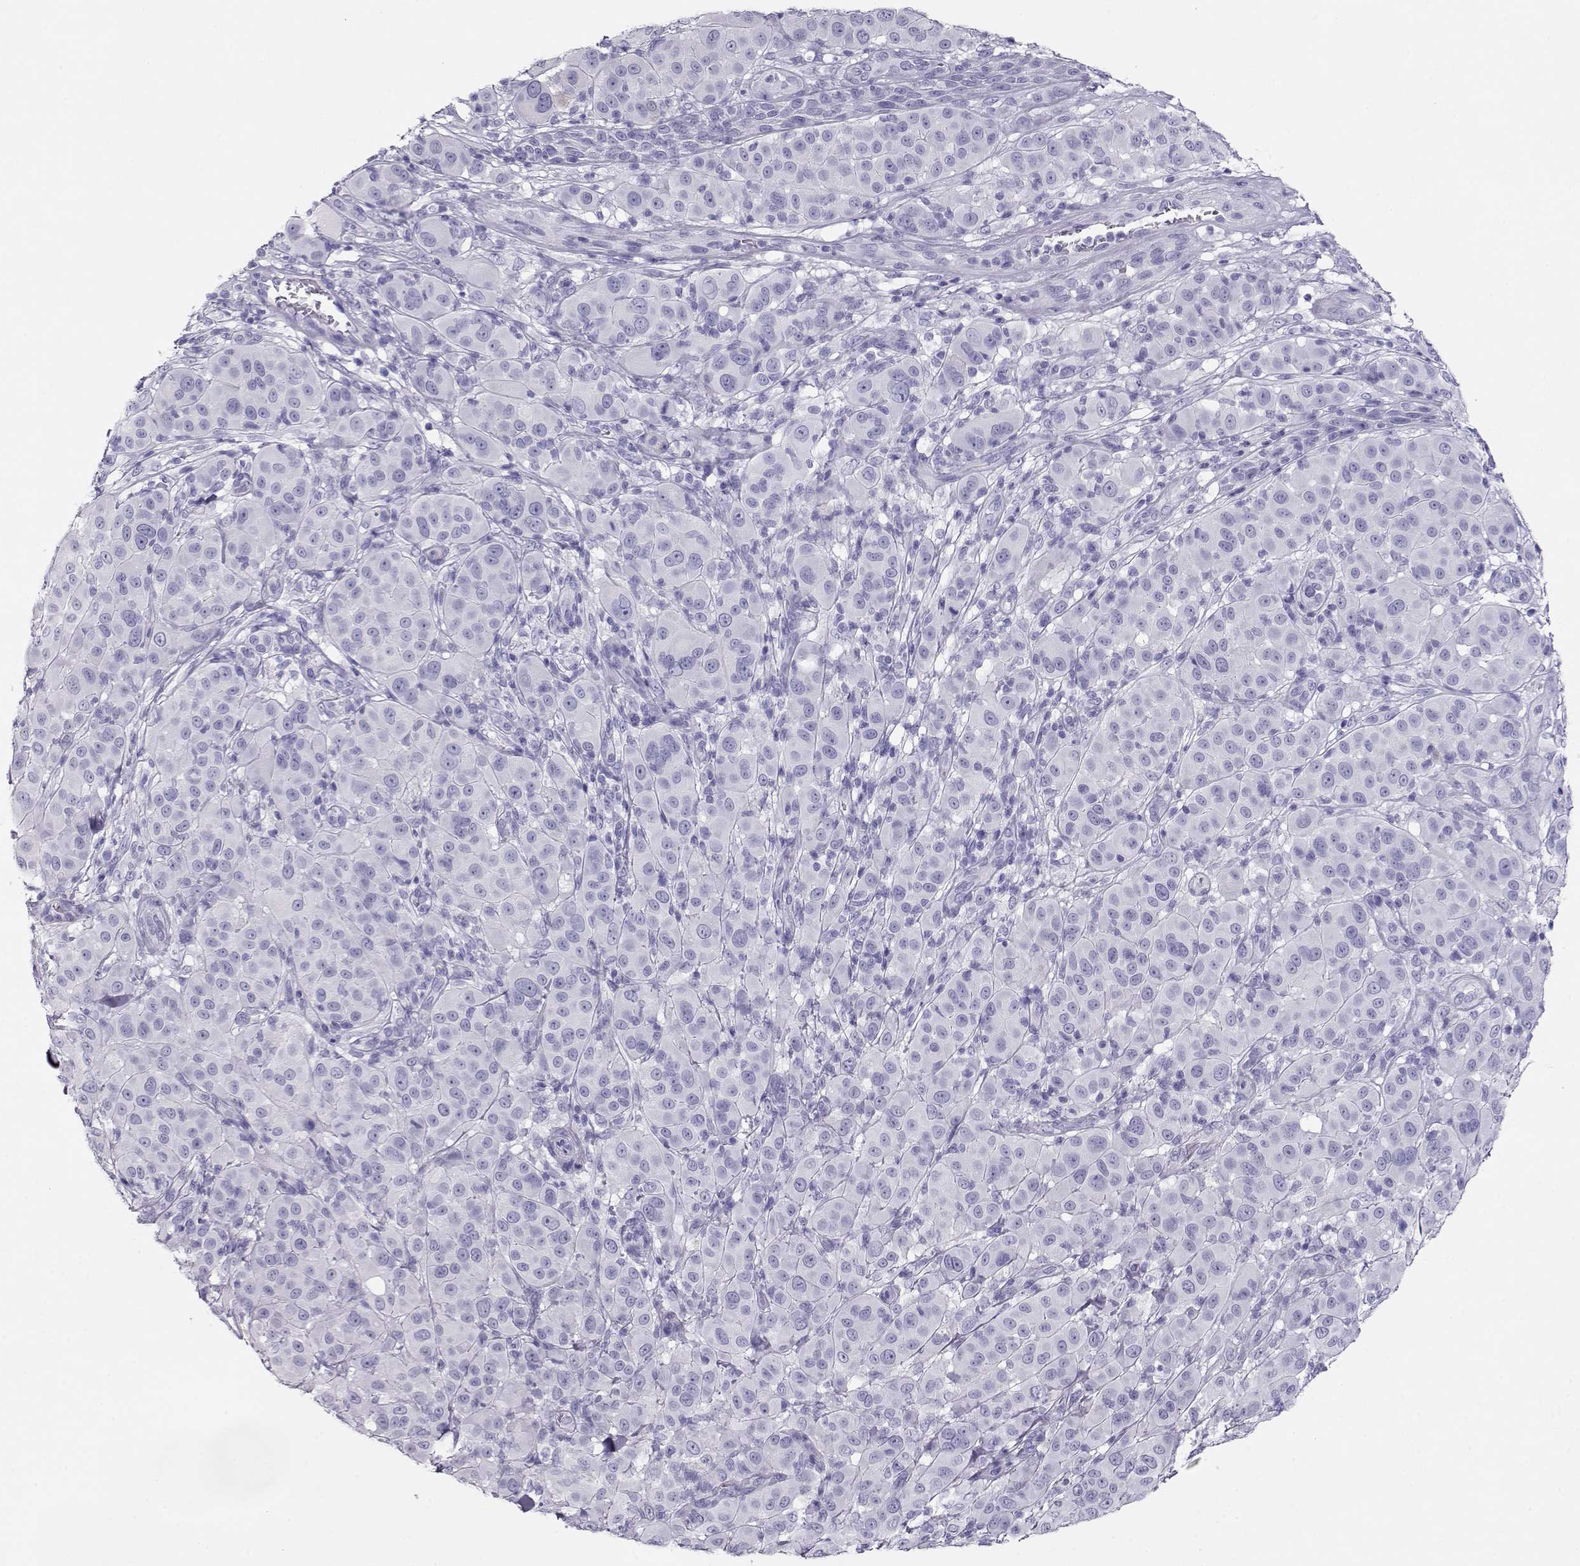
{"staining": {"intensity": "negative", "quantity": "none", "location": "none"}, "tissue": "melanoma", "cell_type": "Tumor cells", "image_type": "cancer", "snomed": [{"axis": "morphology", "description": "Malignant melanoma, NOS"}, {"axis": "topography", "description": "Skin"}], "caption": "High magnification brightfield microscopy of melanoma stained with DAB (3,3'-diaminobenzidine) (brown) and counterstained with hematoxylin (blue): tumor cells show no significant expression.", "gene": "CRX", "patient": {"sex": "female", "age": 87}}